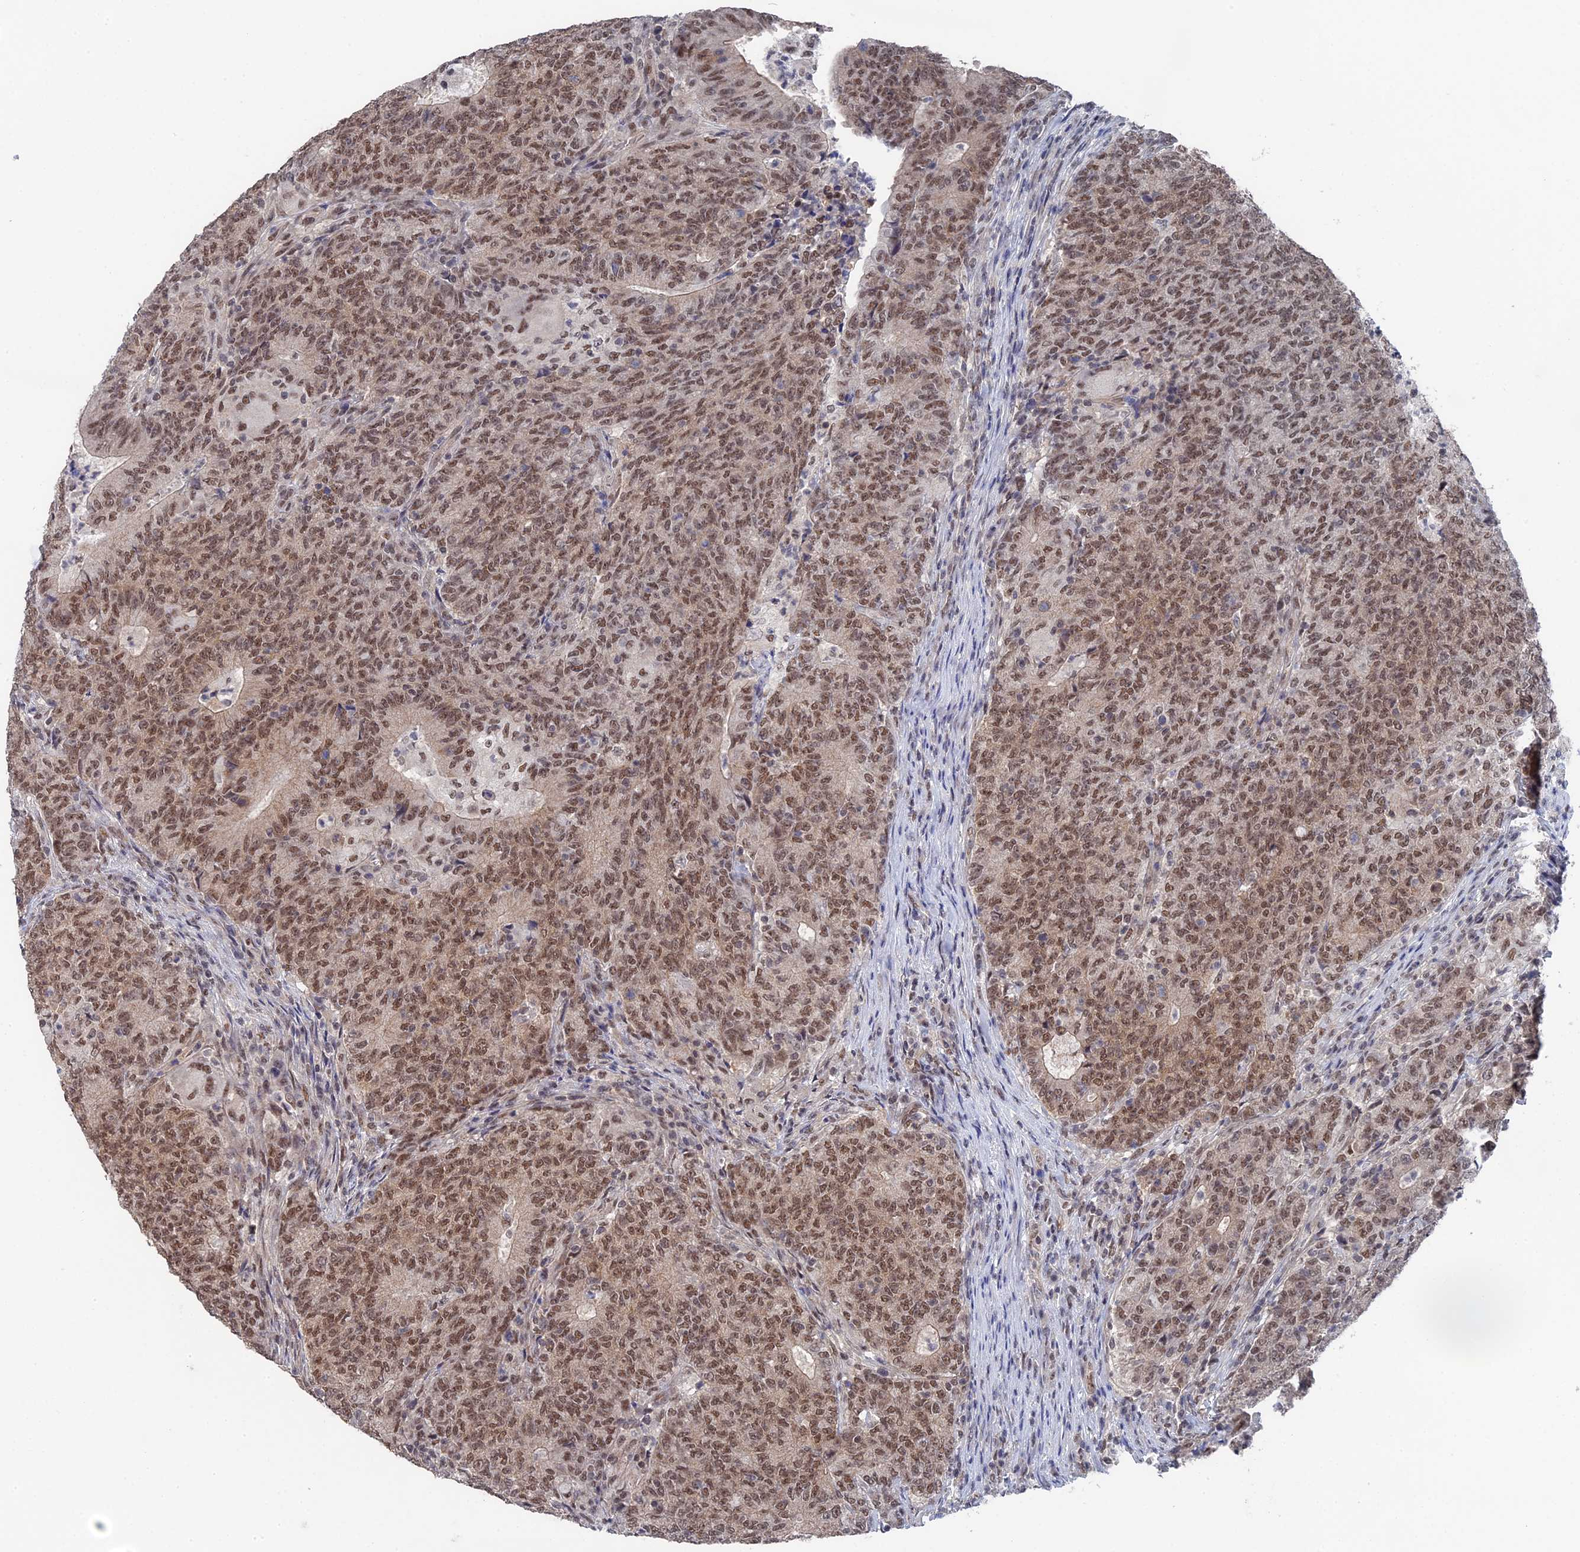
{"staining": {"intensity": "moderate", "quantity": ">75%", "location": "nuclear"}, "tissue": "colorectal cancer", "cell_type": "Tumor cells", "image_type": "cancer", "snomed": [{"axis": "morphology", "description": "Adenocarcinoma, NOS"}, {"axis": "topography", "description": "Colon"}], "caption": "Protein expression analysis of colorectal cancer shows moderate nuclear staining in approximately >75% of tumor cells.", "gene": "TSSC4", "patient": {"sex": "female", "age": 75}}